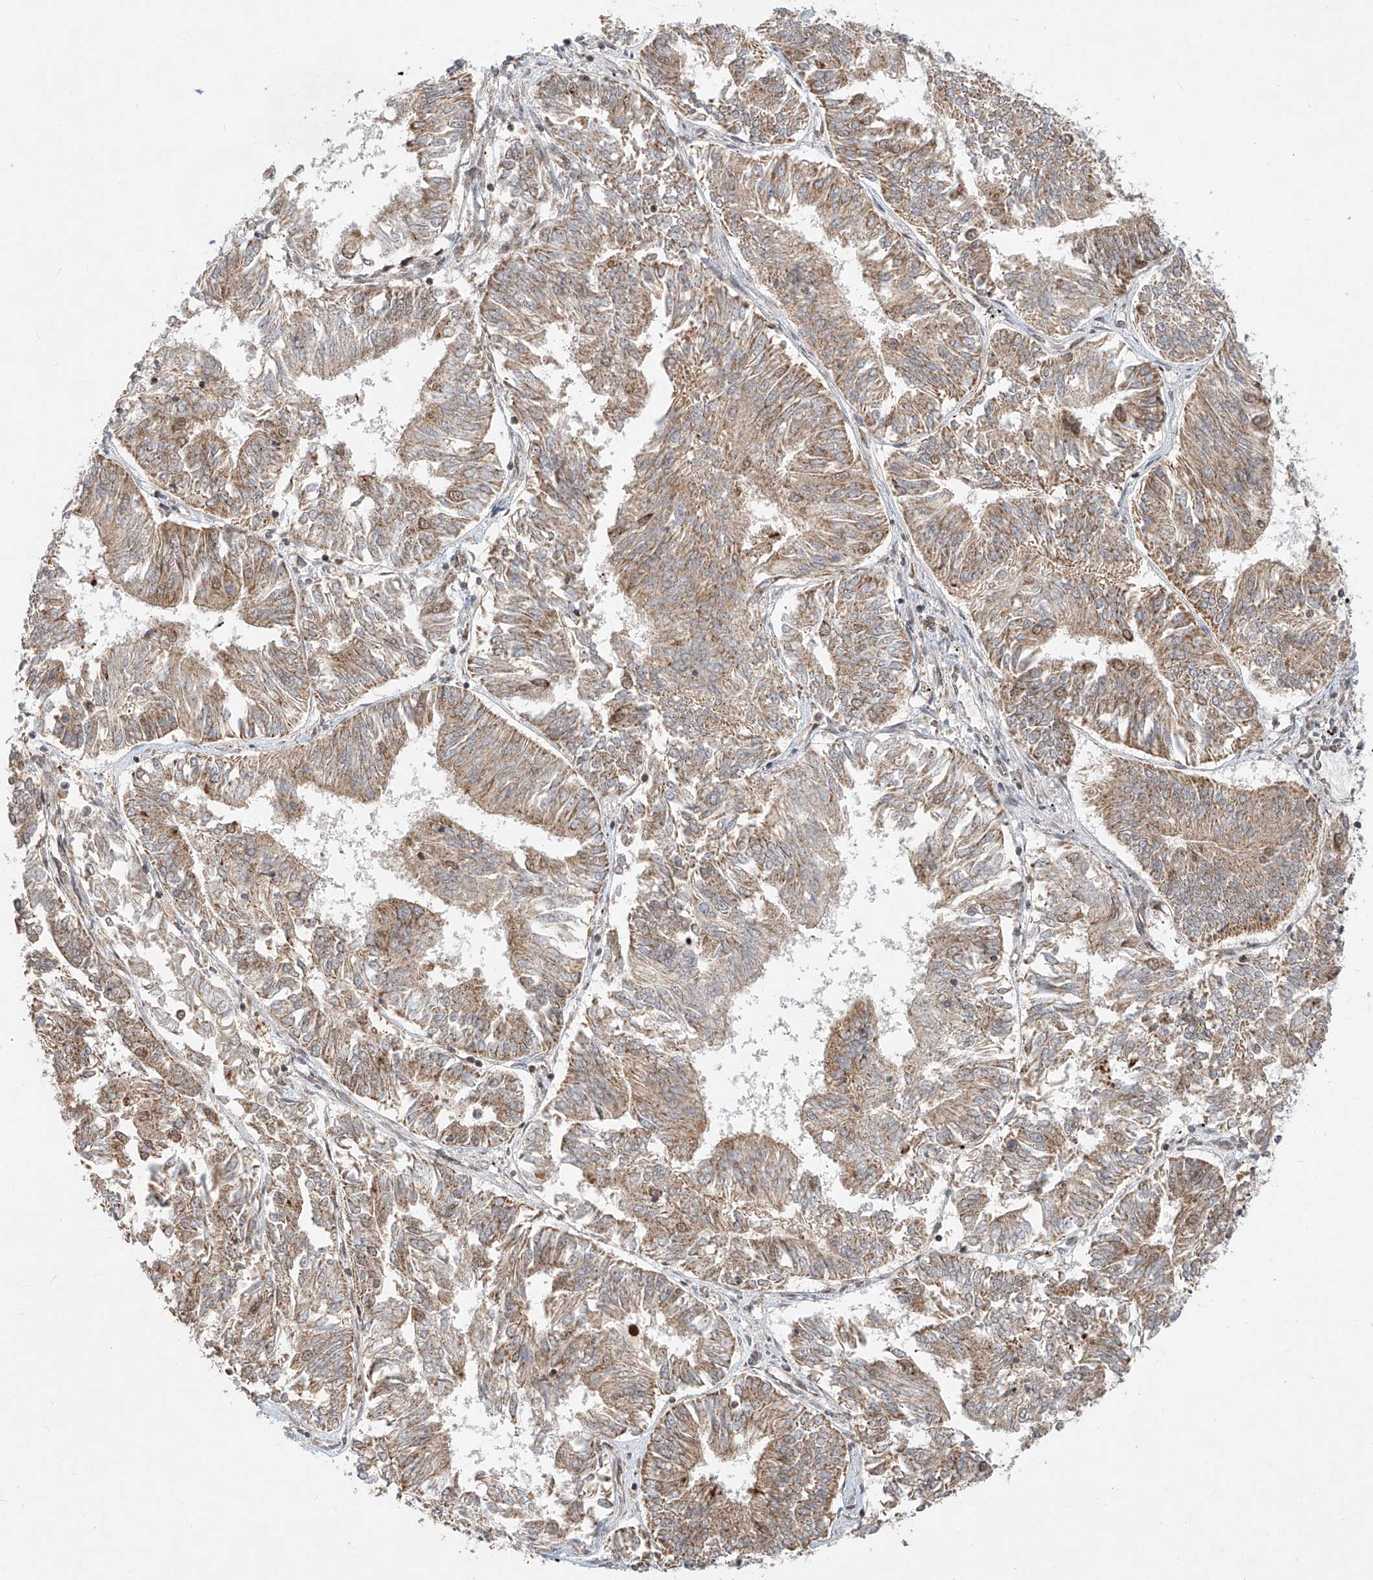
{"staining": {"intensity": "weak", "quantity": ">75%", "location": "cytoplasmic/membranous"}, "tissue": "endometrial cancer", "cell_type": "Tumor cells", "image_type": "cancer", "snomed": [{"axis": "morphology", "description": "Adenocarcinoma, NOS"}, {"axis": "topography", "description": "Endometrium"}], "caption": "This photomicrograph shows immunohistochemistry staining of endometrial cancer (adenocarcinoma), with low weak cytoplasmic/membranous positivity in approximately >75% of tumor cells.", "gene": "SYTL3", "patient": {"sex": "female", "age": 58}}